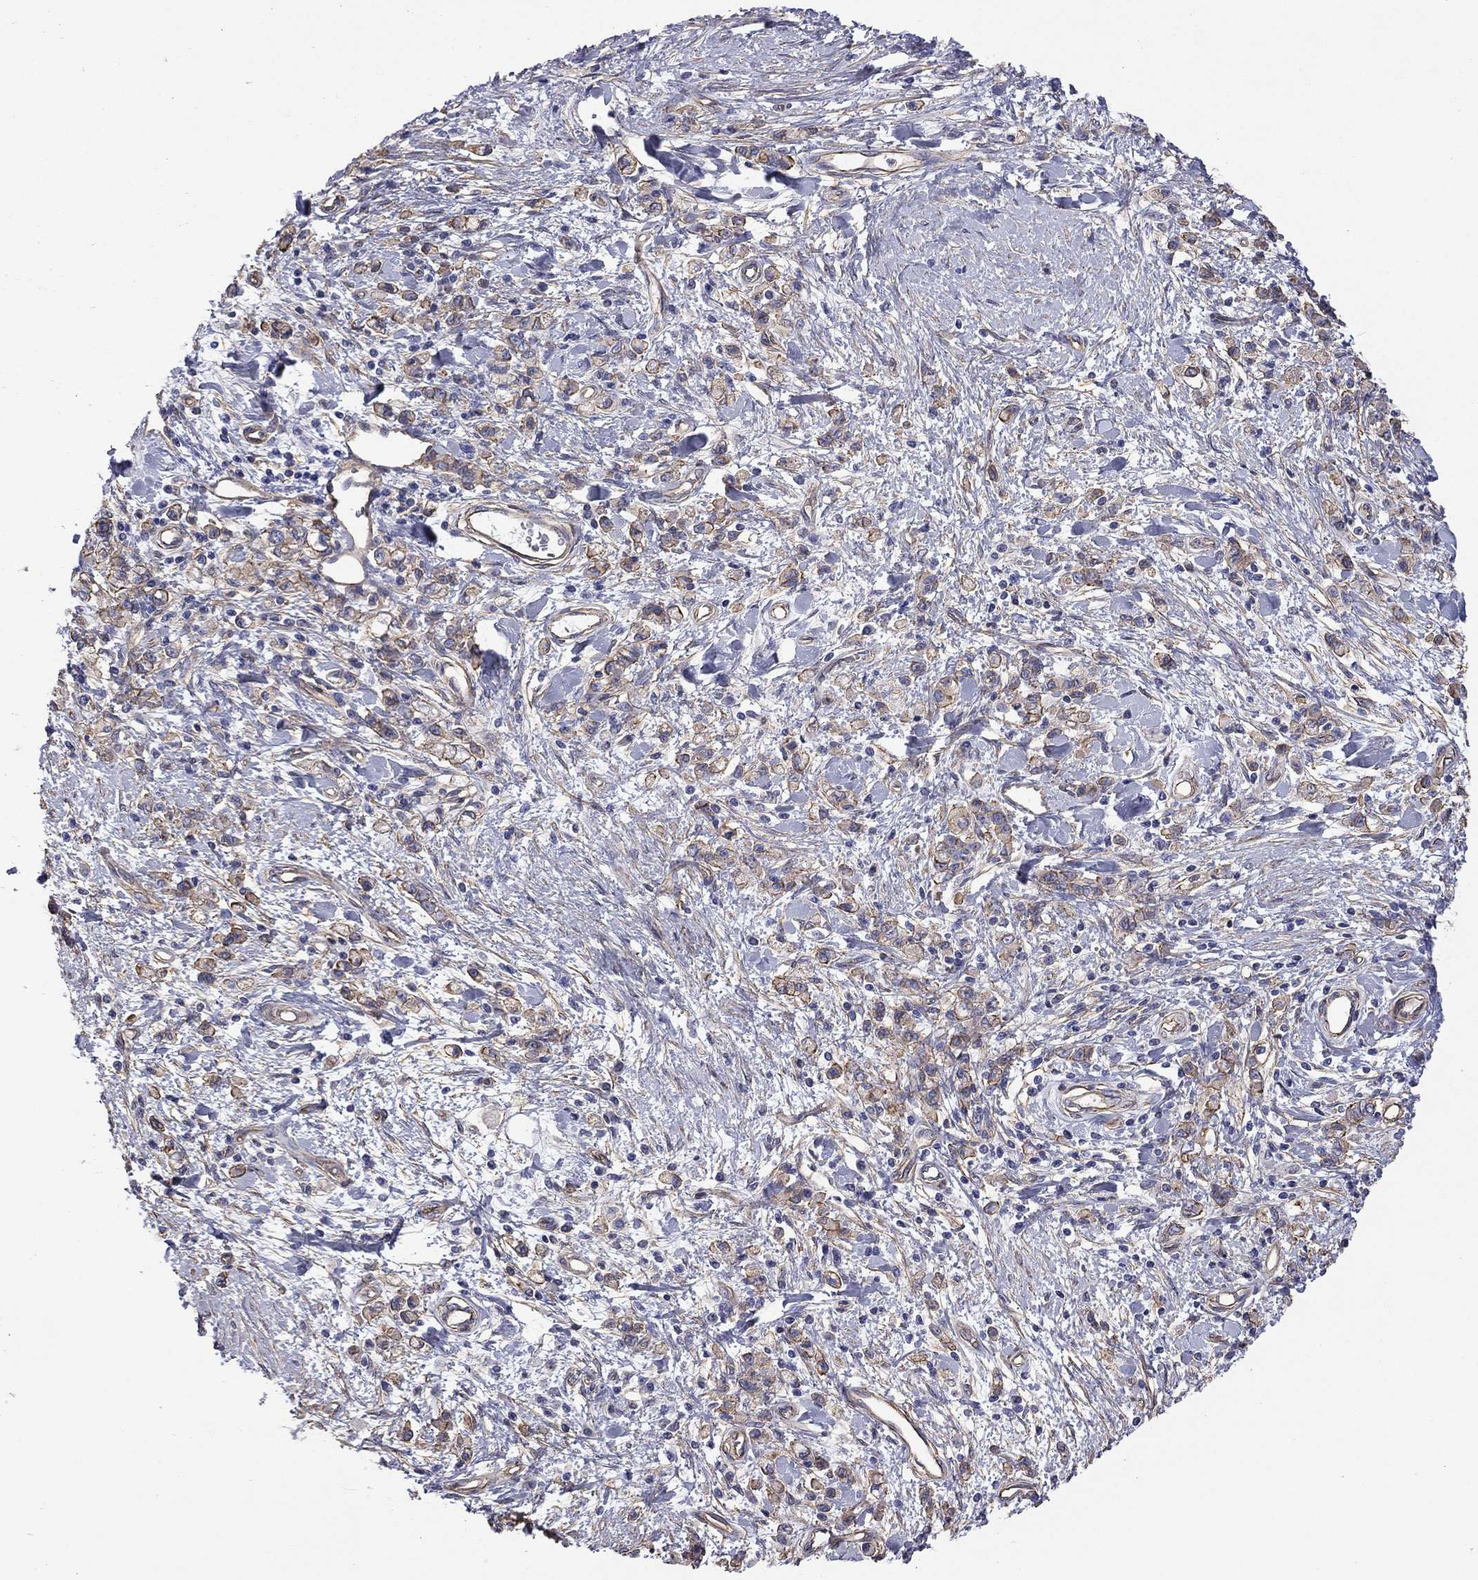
{"staining": {"intensity": "moderate", "quantity": "<25%", "location": "cytoplasmic/membranous"}, "tissue": "stomach cancer", "cell_type": "Tumor cells", "image_type": "cancer", "snomed": [{"axis": "morphology", "description": "Adenocarcinoma, NOS"}, {"axis": "topography", "description": "Stomach"}], "caption": "Protein expression analysis of human adenocarcinoma (stomach) reveals moderate cytoplasmic/membranous expression in about <25% of tumor cells.", "gene": "TCHH", "patient": {"sex": "male", "age": 77}}